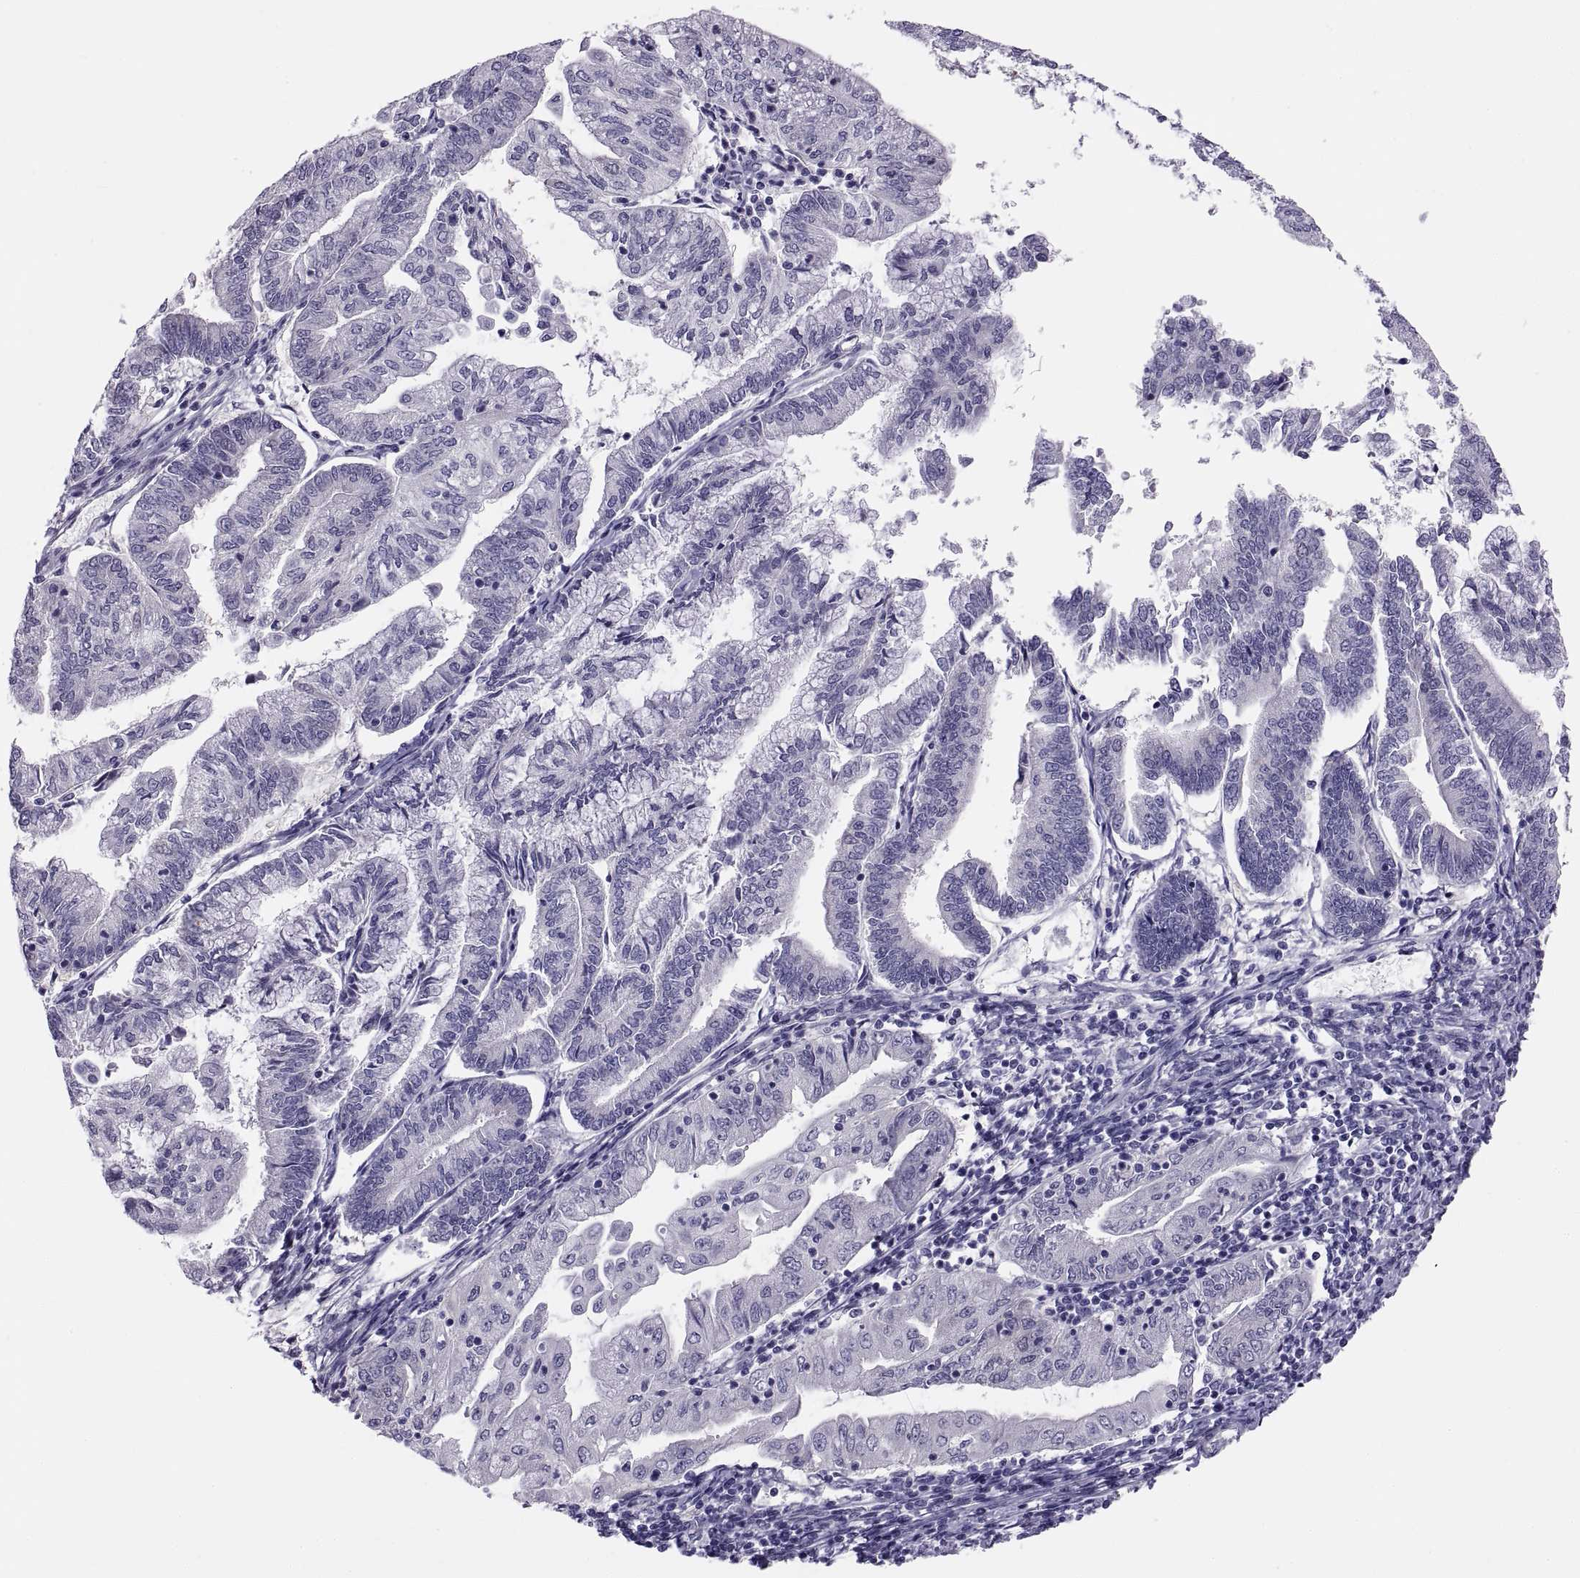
{"staining": {"intensity": "negative", "quantity": "none", "location": "none"}, "tissue": "endometrial cancer", "cell_type": "Tumor cells", "image_type": "cancer", "snomed": [{"axis": "morphology", "description": "Adenocarcinoma, NOS"}, {"axis": "topography", "description": "Endometrium"}], "caption": "This histopathology image is of endometrial cancer (adenocarcinoma) stained with immunohistochemistry (IHC) to label a protein in brown with the nuclei are counter-stained blue. There is no positivity in tumor cells. (Stains: DAB (3,3'-diaminobenzidine) immunohistochemistry with hematoxylin counter stain, Microscopy: brightfield microscopy at high magnification).", "gene": "STRC", "patient": {"sex": "female", "age": 55}}